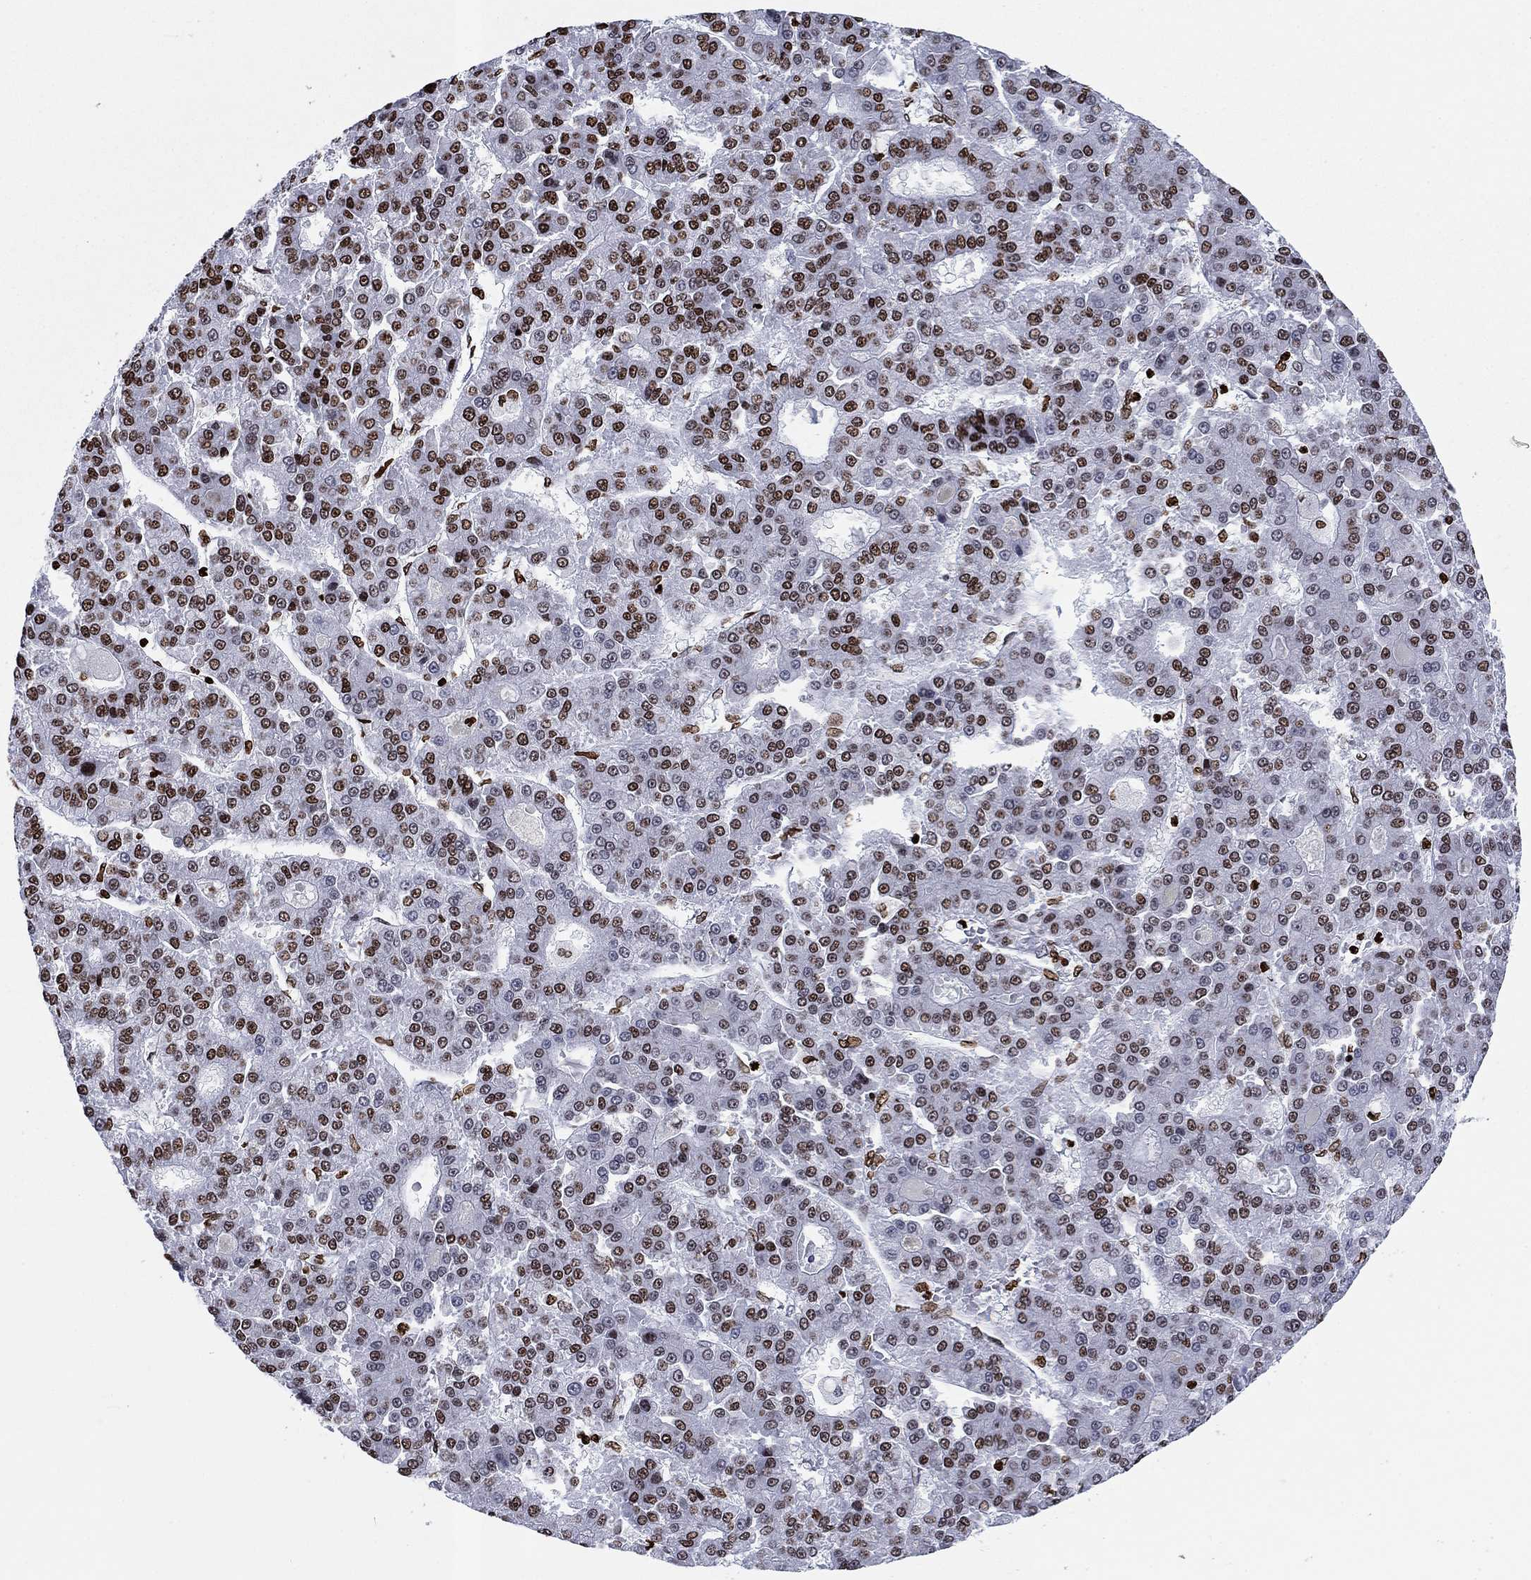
{"staining": {"intensity": "strong", "quantity": "25%-75%", "location": "nuclear"}, "tissue": "liver cancer", "cell_type": "Tumor cells", "image_type": "cancer", "snomed": [{"axis": "morphology", "description": "Carcinoma, Hepatocellular, NOS"}, {"axis": "topography", "description": "Liver"}], "caption": "Hepatocellular carcinoma (liver) tissue shows strong nuclear staining in approximately 25%-75% of tumor cells", "gene": "H1-5", "patient": {"sex": "male", "age": 70}}